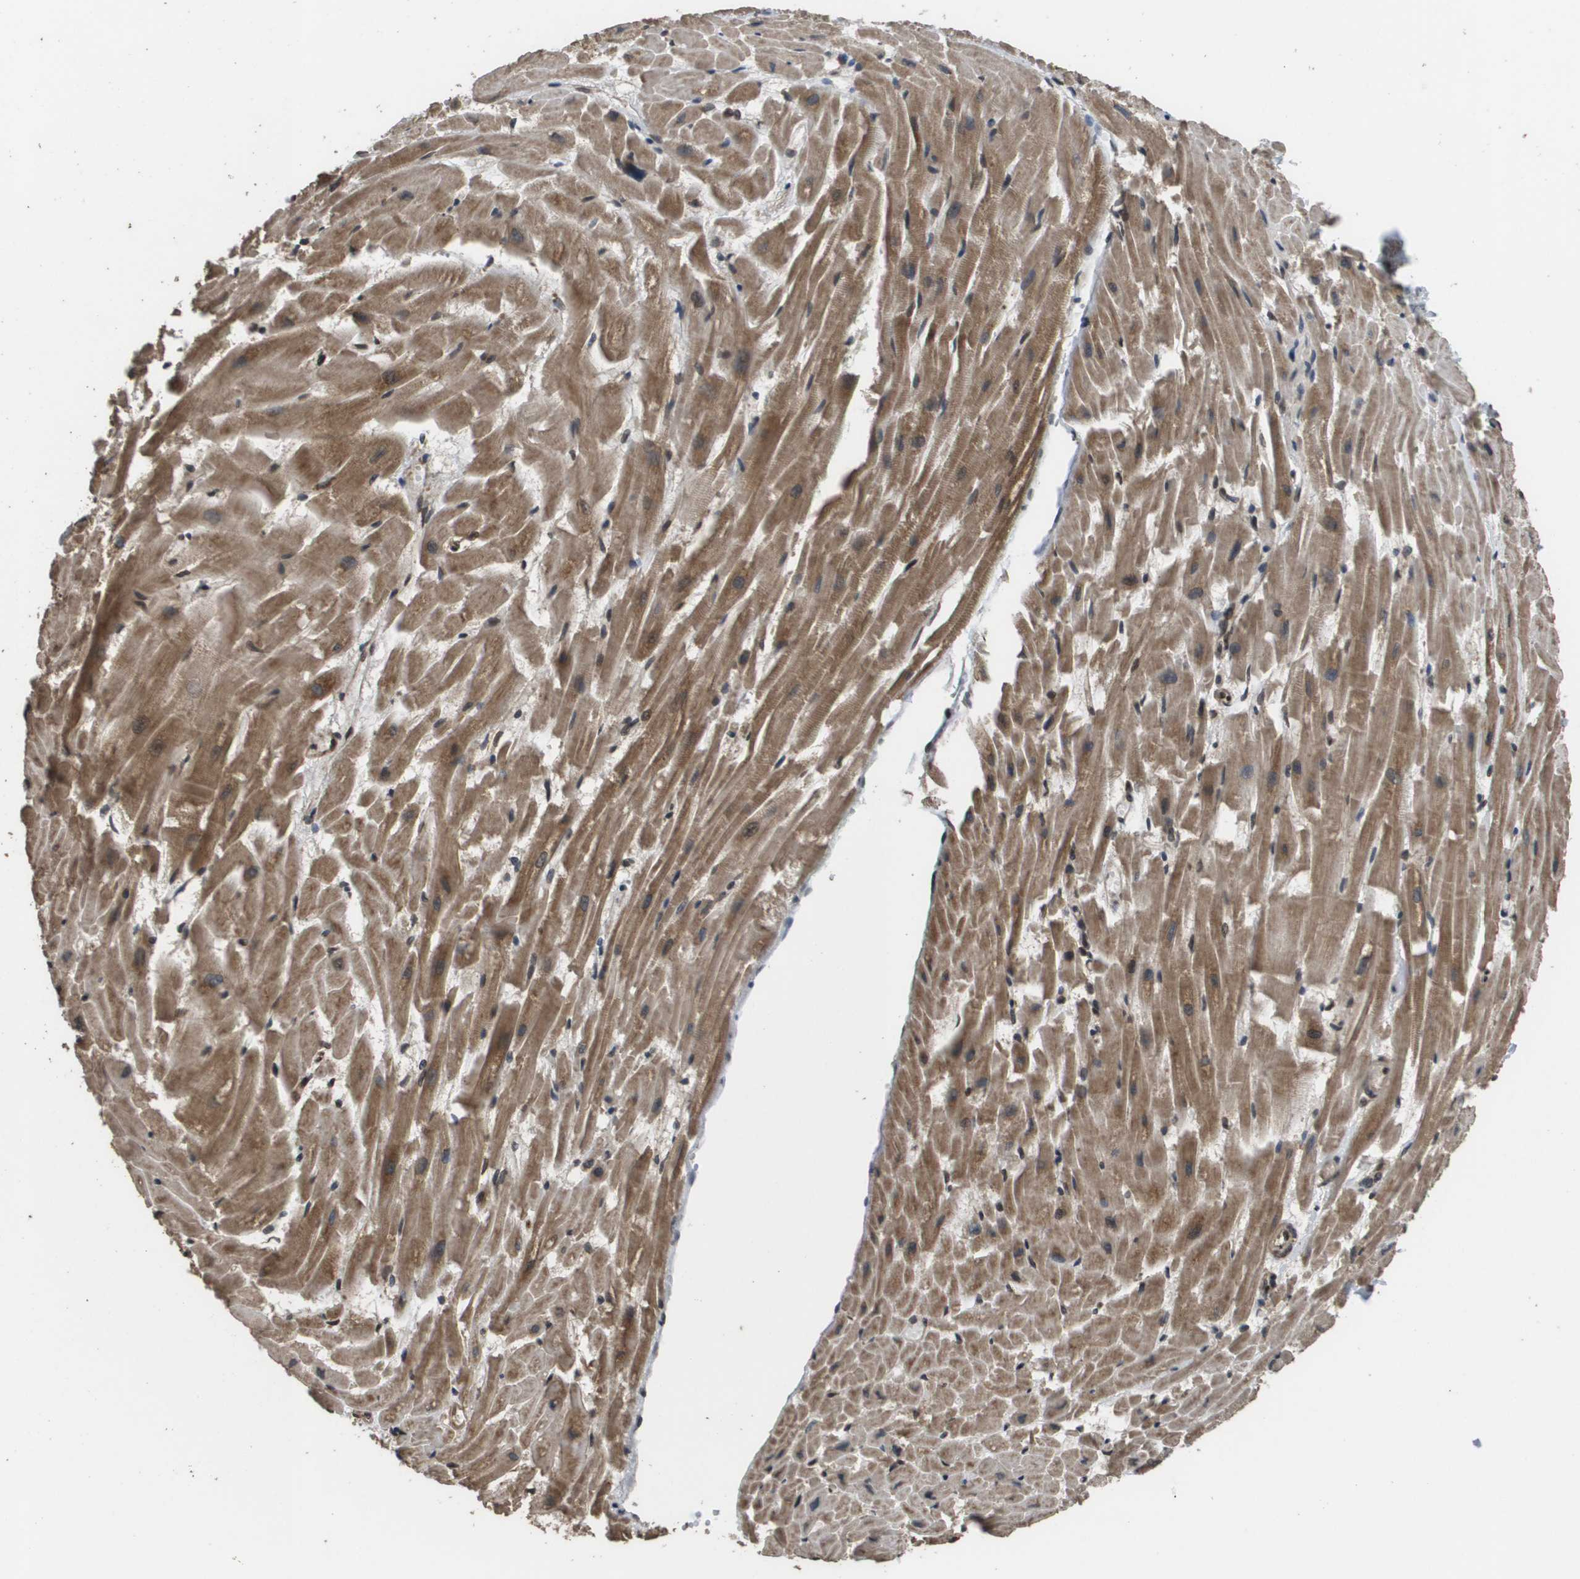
{"staining": {"intensity": "moderate", "quantity": ">75%", "location": "cytoplasmic/membranous,nuclear"}, "tissue": "heart muscle", "cell_type": "Cardiomyocytes", "image_type": "normal", "snomed": [{"axis": "morphology", "description": "Normal tissue, NOS"}, {"axis": "topography", "description": "Heart"}], "caption": "Moderate cytoplasmic/membranous,nuclear protein expression is appreciated in about >75% of cardiomyocytes in heart muscle. The staining was performed using DAB, with brown indicating positive protein expression. Nuclei are stained blue with hematoxylin.", "gene": "AXIN2", "patient": {"sex": "female", "age": 19}}